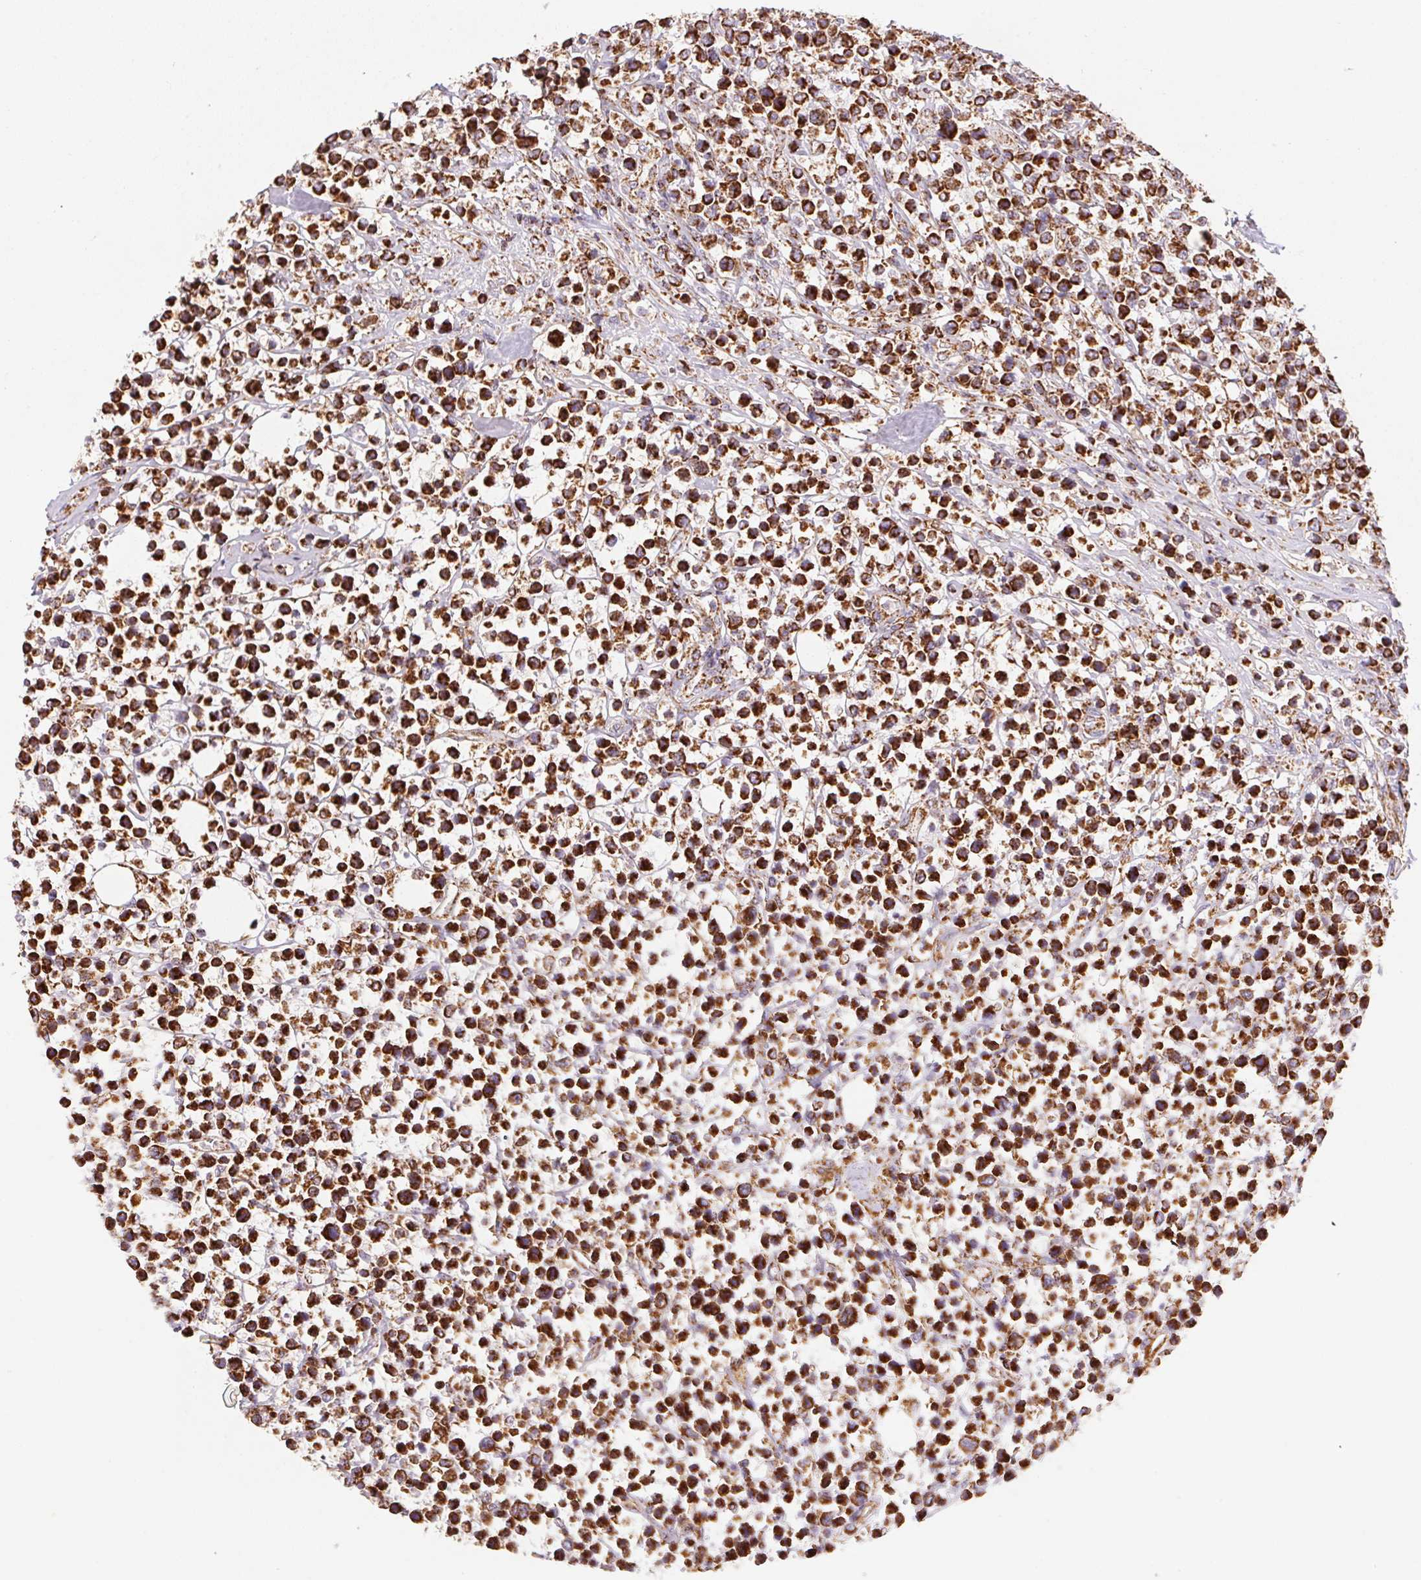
{"staining": {"intensity": "strong", "quantity": ">75%", "location": "cytoplasmic/membranous"}, "tissue": "lymphoma", "cell_type": "Tumor cells", "image_type": "cancer", "snomed": [{"axis": "morphology", "description": "Malignant lymphoma, non-Hodgkin's type, High grade"}, {"axis": "topography", "description": "Soft tissue"}], "caption": "This is a micrograph of immunohistochemistry staining of malignant lymphoma, non-Hodgkin's type (high-grade), which shows strong expression in the cytoplasmic/membranous of tumor cells.", "gene": "NDUFS2", "patient": {"sex": "female", "age": 56}}